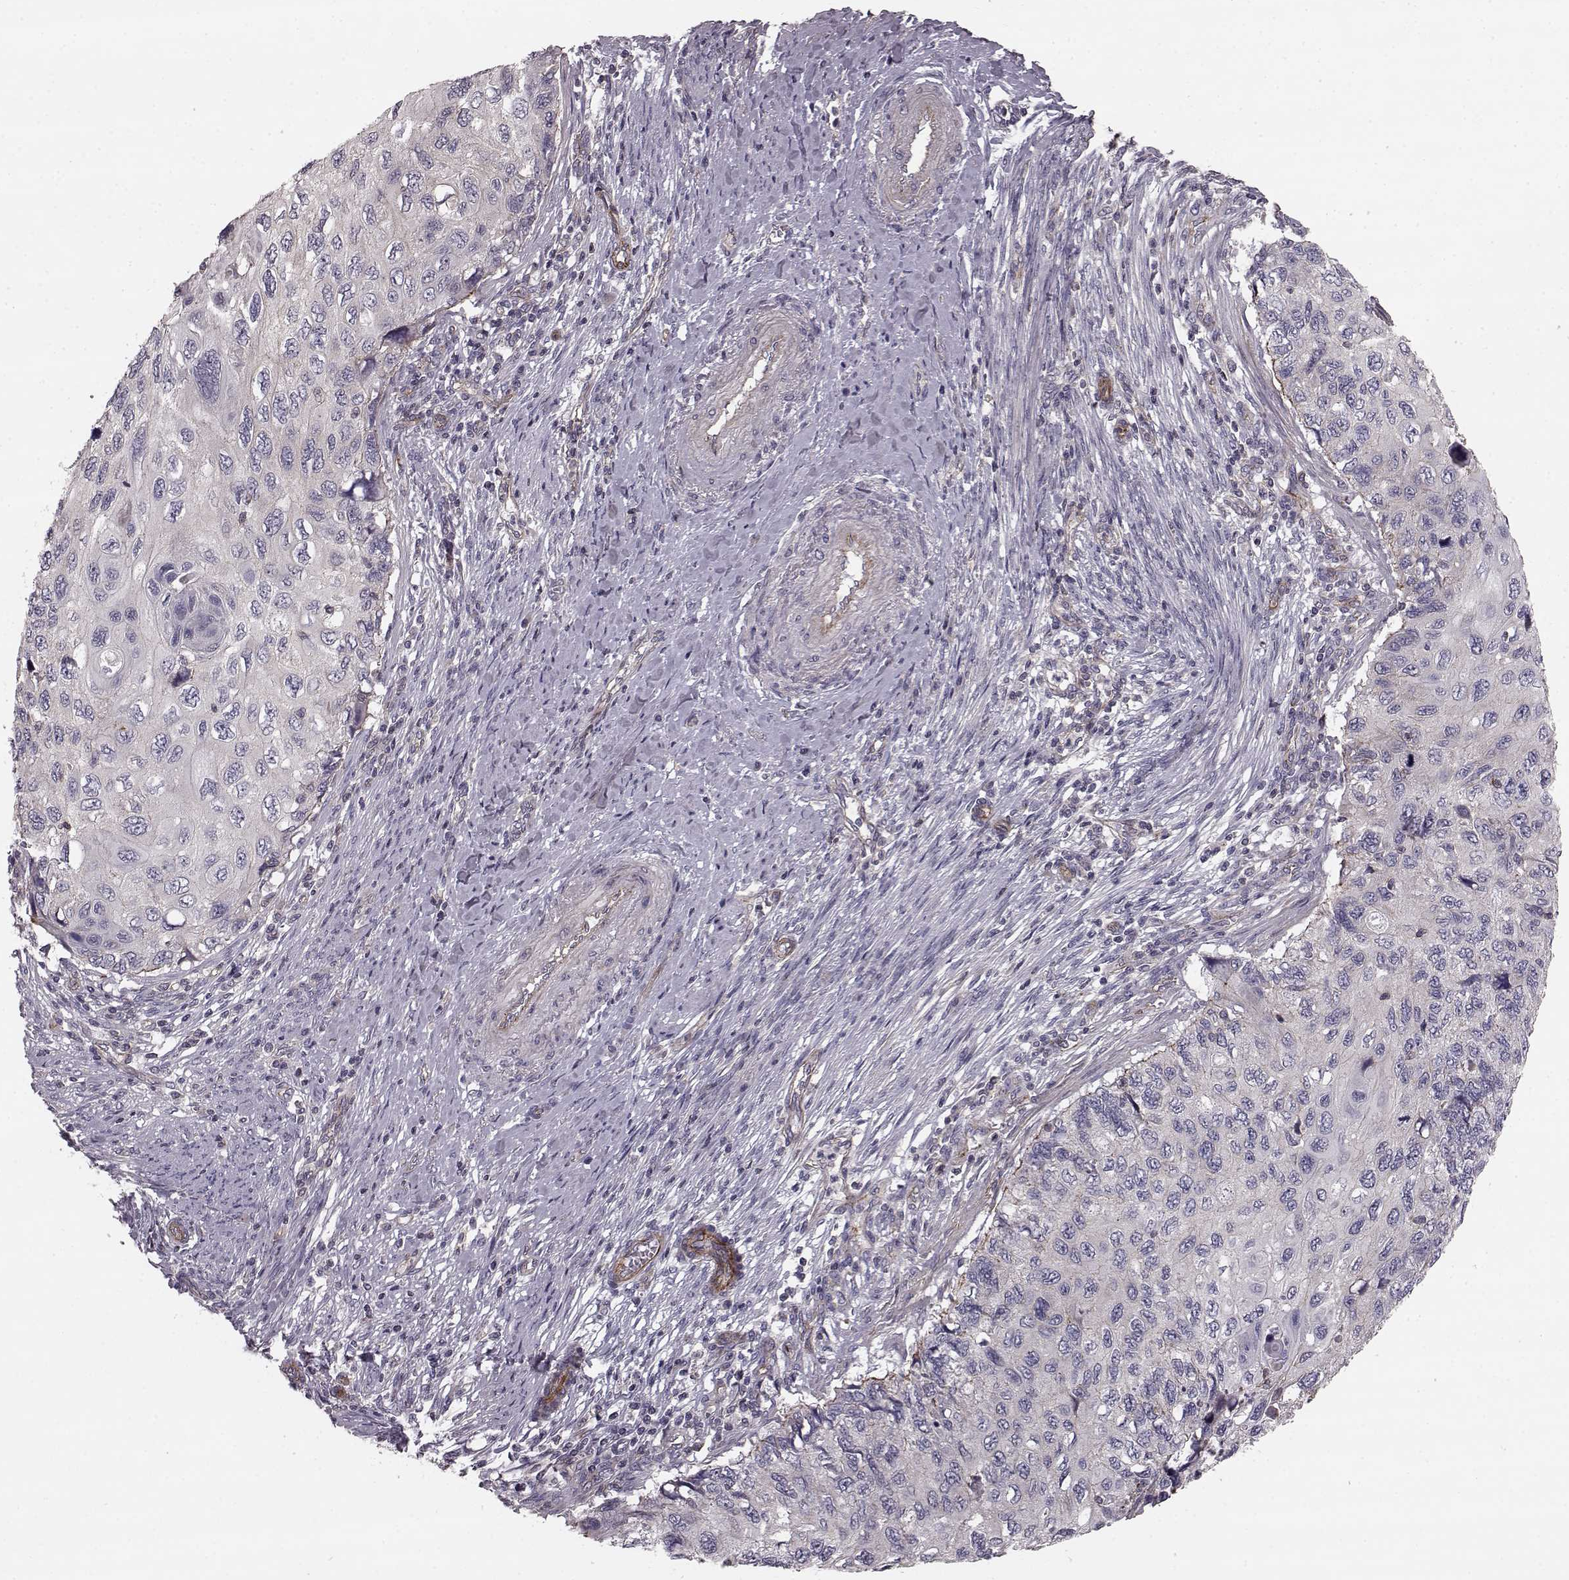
{"staining": {"intensity": "negative", "quantity": "none", "location": "none"}, "tissue": "cervical cancer", "cell_type": "Tumor cells", "image_type": "cancer", "snomed": [{"axis": "morphology", "description": "Squamous cell carcinoma, NOS"}, {"axis": "topography", "description": "Cervix"}], "caption": "IHC histopathology image of cervical squamous cell carcinoma stained for a protein (brown), which displays no expression in tumor cells. (Stains: DAB (3,3'-diaminobenzidine) immunohistochemistry with hematoxylin counter stain, Microscopy: brightfield microscopy at high magnification).", "gene": "SLC22A18", "patient": {"sex": "female", "age": 70}}